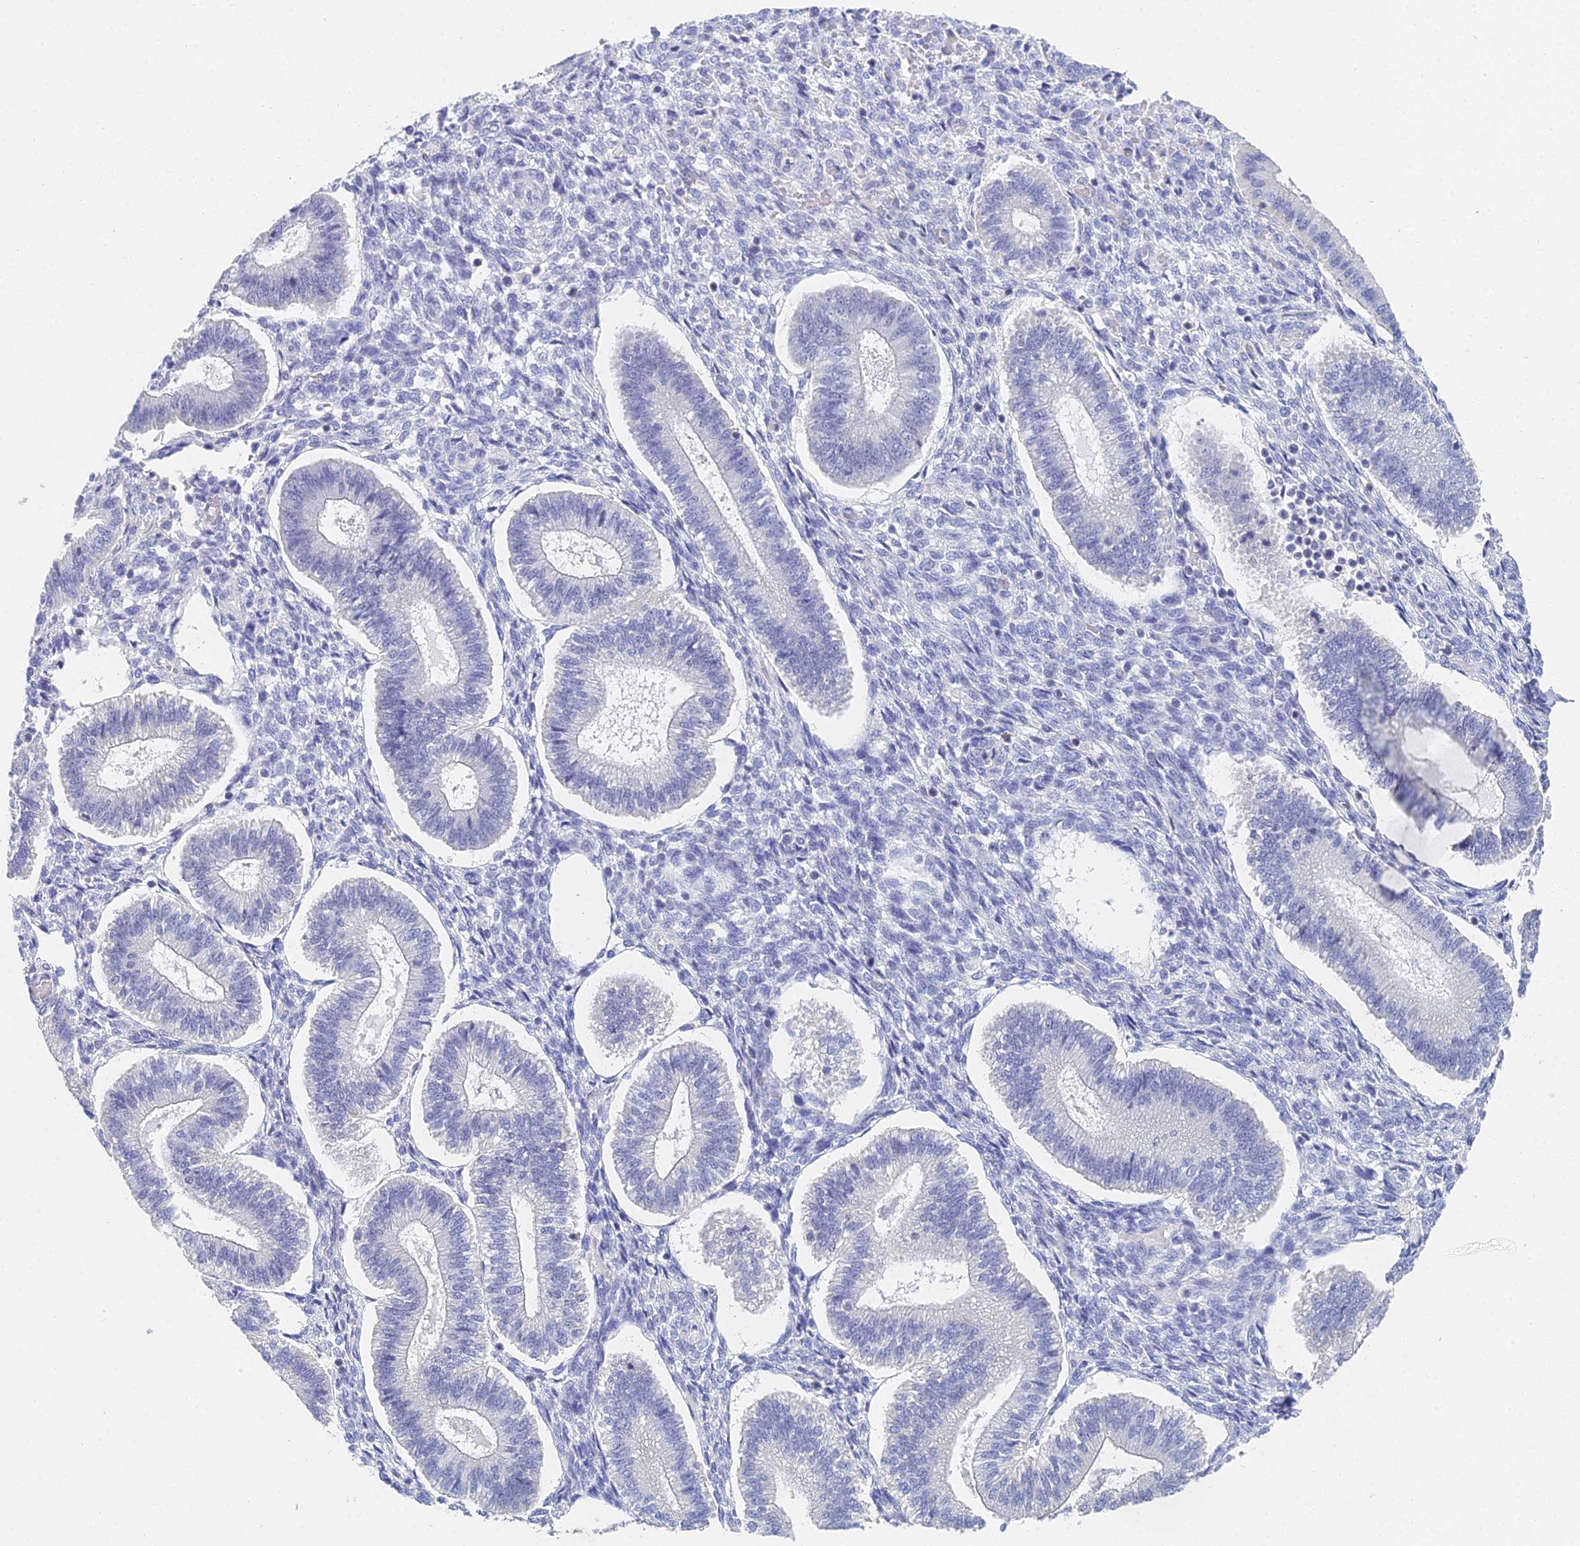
{"staining": {"intensity": "negative", "quantity": "none", "location": "none"}, "tissue": "endometrium", "cell_type": "Cells in endometrial stroma", "image_type": "normal", "snomed": [{"axis": "morphology", "description": "Normal tissue, NOS"}, {"axis": "topography", "description": "Endometrium"}], "caption": "This is an IHC photomicrograph of unremarkable human endometrium. There is no expression in cells in endometrial stroma.", "gene": "MCM2", "patient": {"sex": "female", "age": 25}}